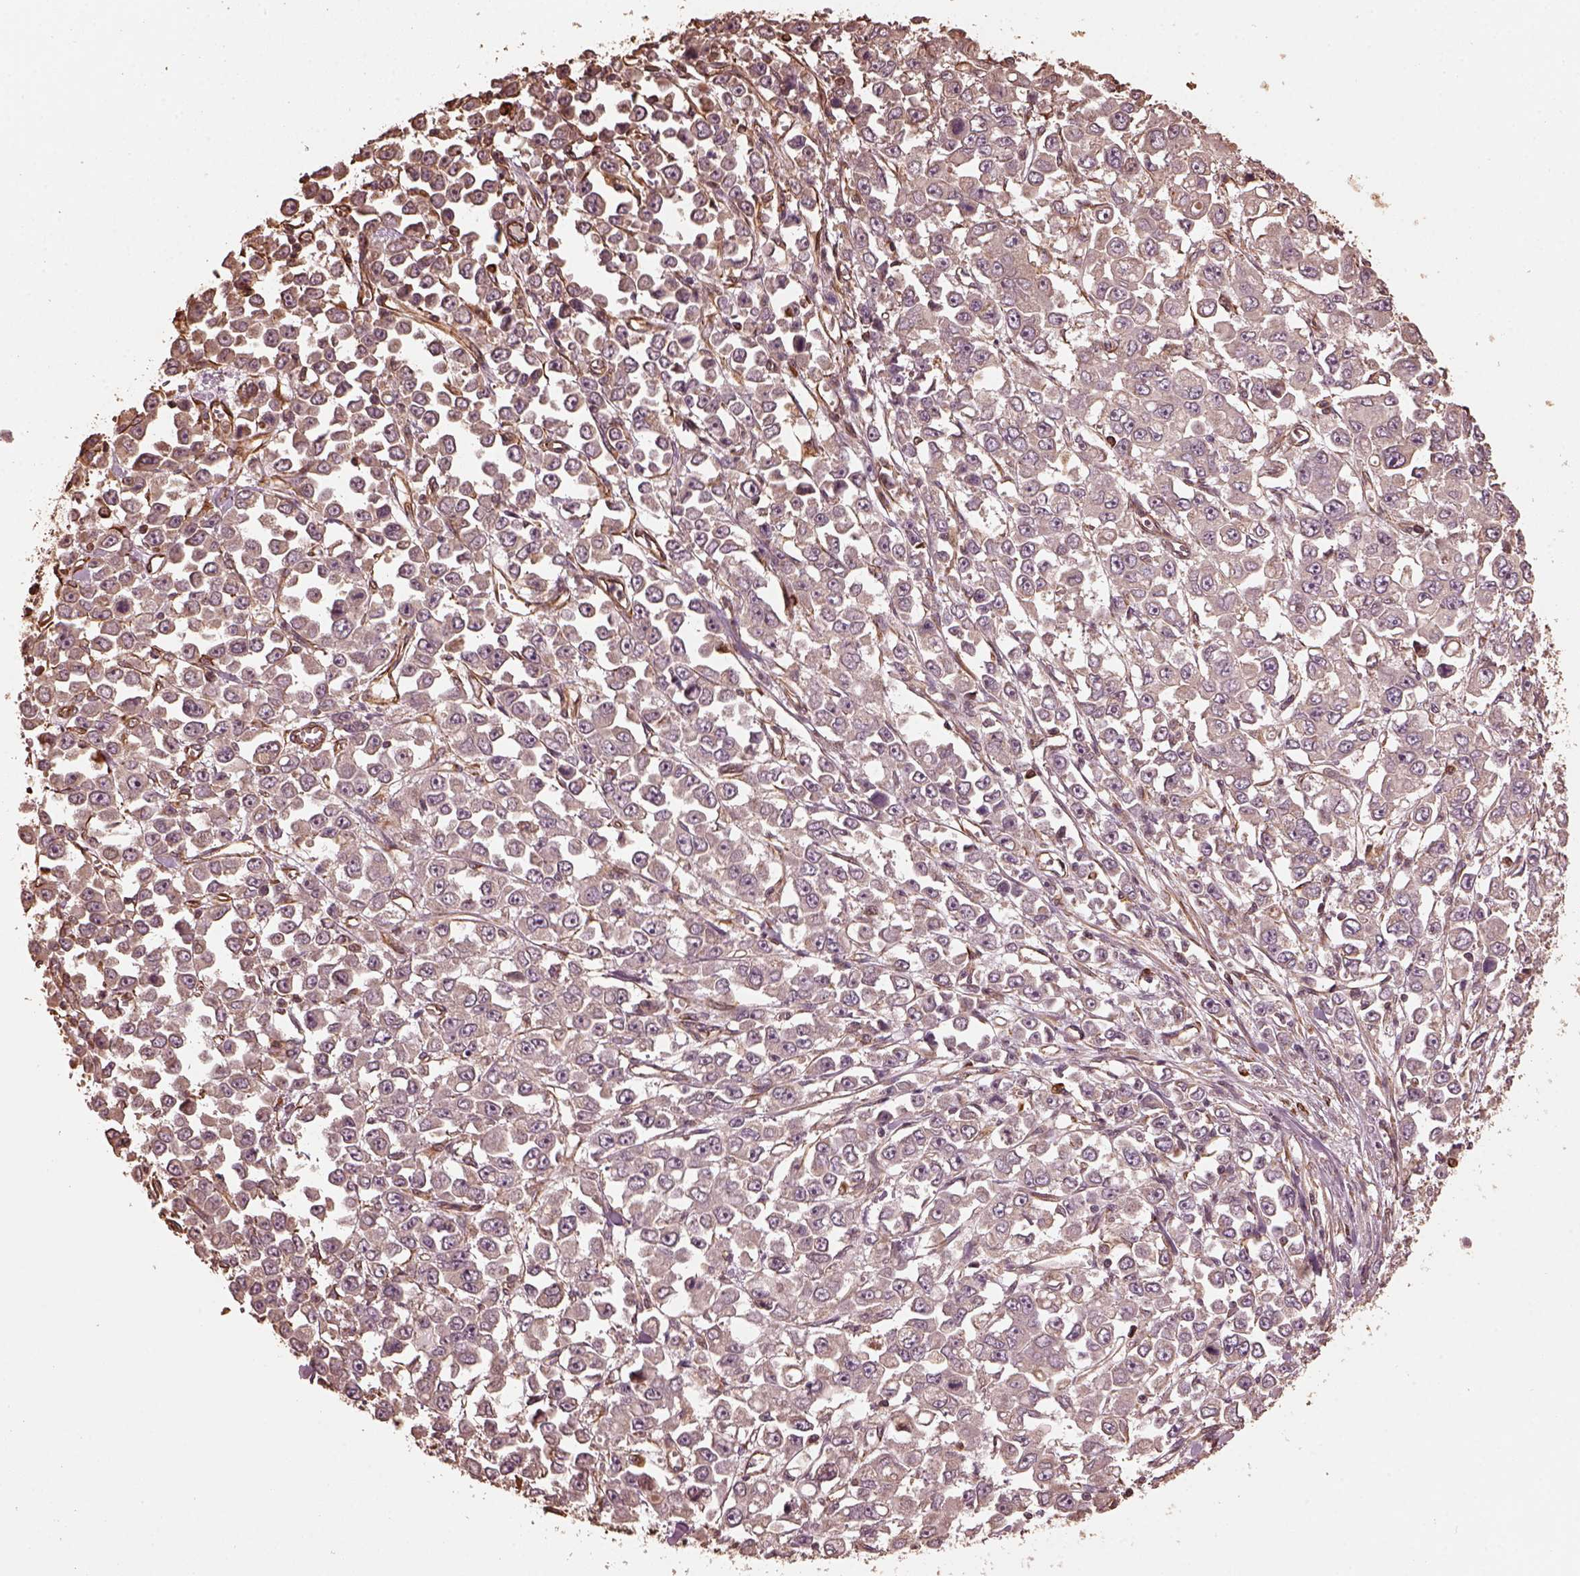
{"staining": {"intensity": "negative", "quantity": "none", "location": "none"}, "tissue": "stomach cancer", "cell_type": "Tumor cells", "image_type": "cancer", "snomed": [{"axis": "morphology", "description": "Adenocarcinoma, NOS"}, {"axis": "topography", "description": "Stomach, upper"}], "caption": "Image shows no significant protein expression in tumor cells of adenocarcinoma (stomach).", "gene": "GTPBP1", "patient": {"sex": "male", "age": 70}}